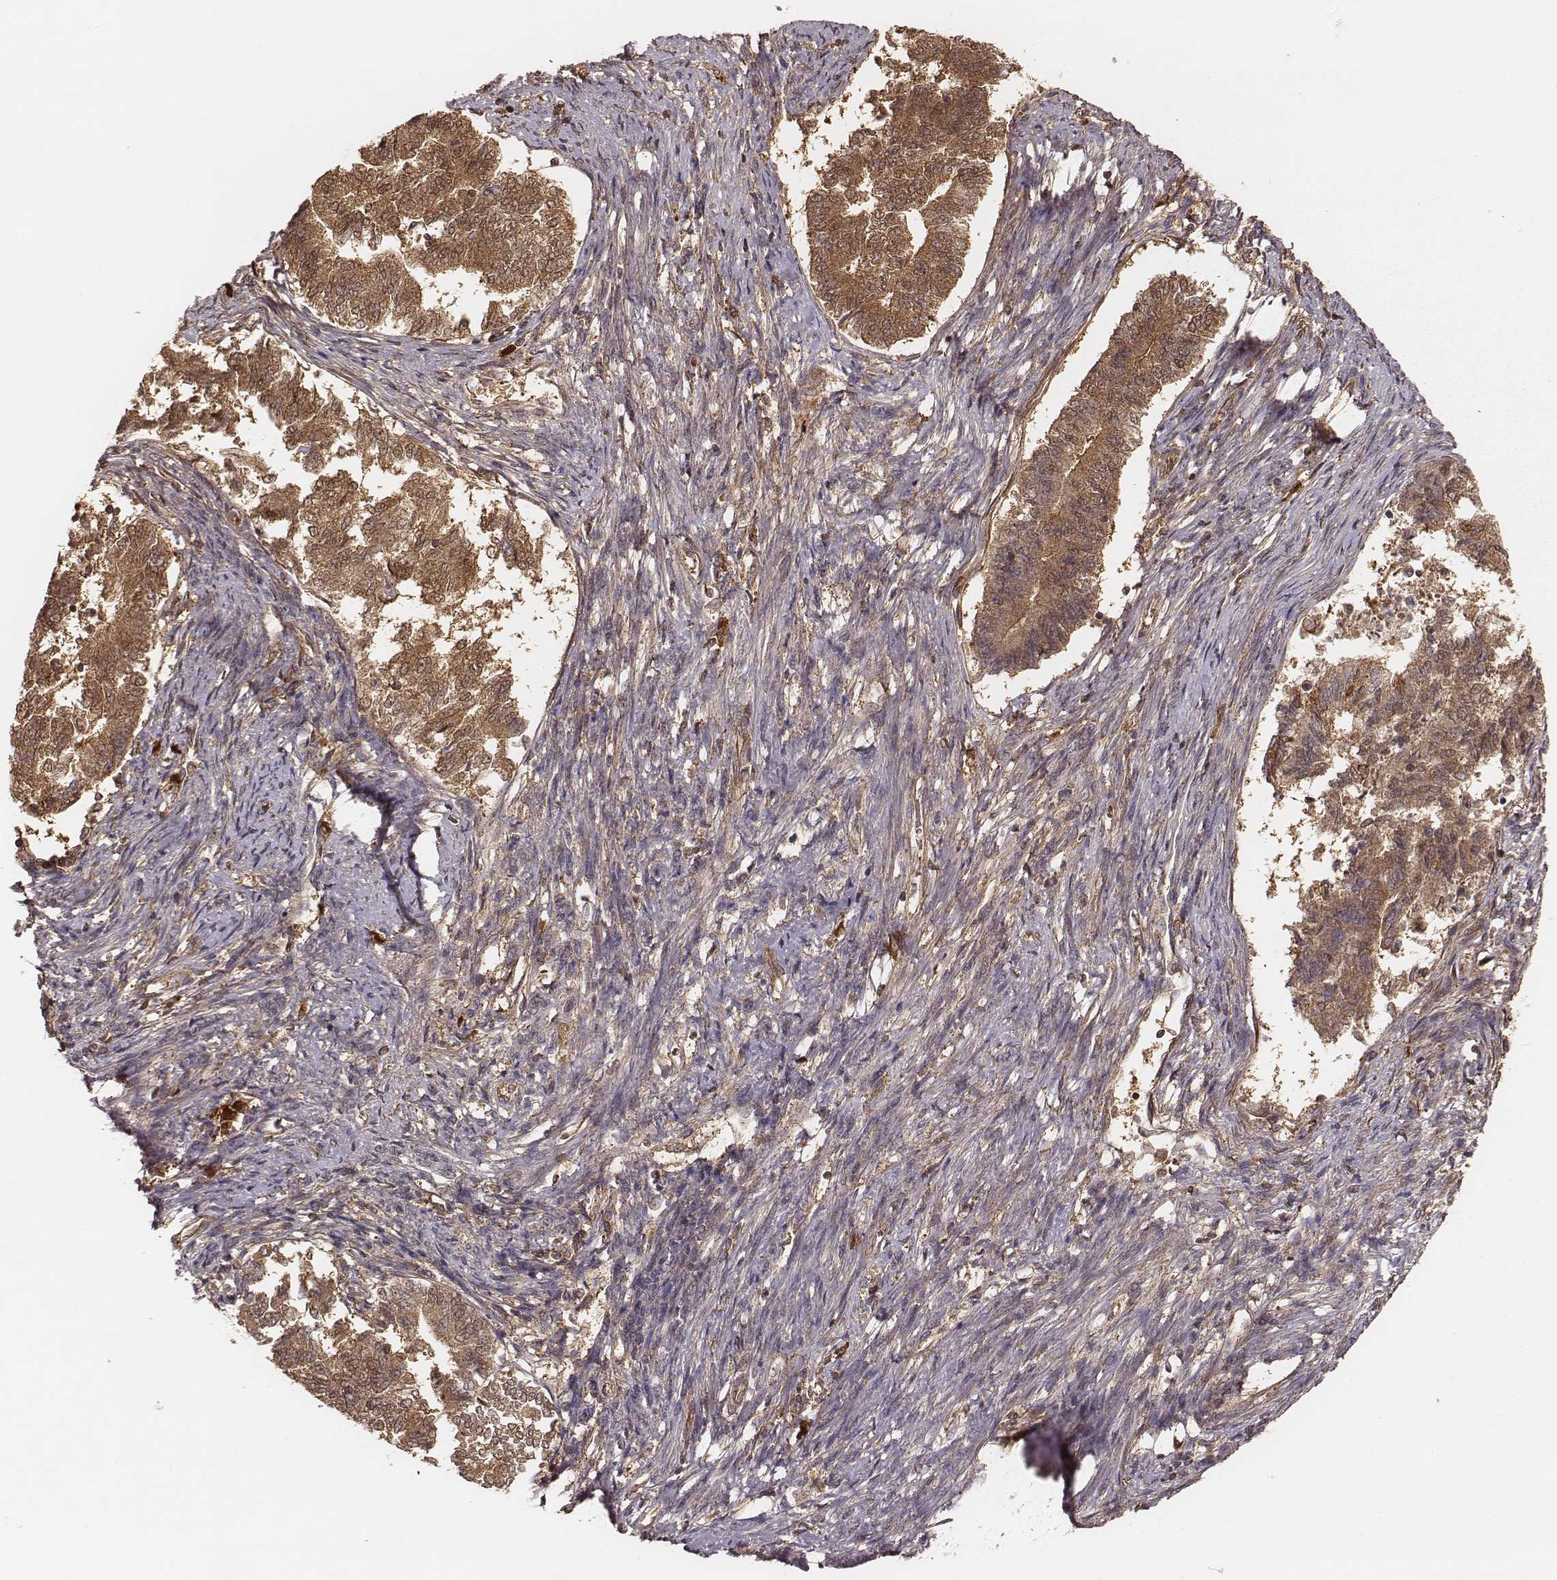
{"staining": {"intensity": "moderate", "quantity": ">75%", "location": "cytoplasmic/membranous"}, "tissue": "endometrial cancer", "cell_type": "Tumor cells", "image_type": "cancer", "snomed": [{"axis": "morphology", "description": "Adenocarcinoma, NOS"}, {"axis": "topography", "description": "Endometrium"}], "caption": "IHC micrograph of endometrial adenocarcinoma stained for a protein (brown), which reveals medium levels of moderate cytoplasmic/membranous staining in about >75% of tumor cells.", "gene": "CARS1", "patient": {"sex": "female", "age": 65}}